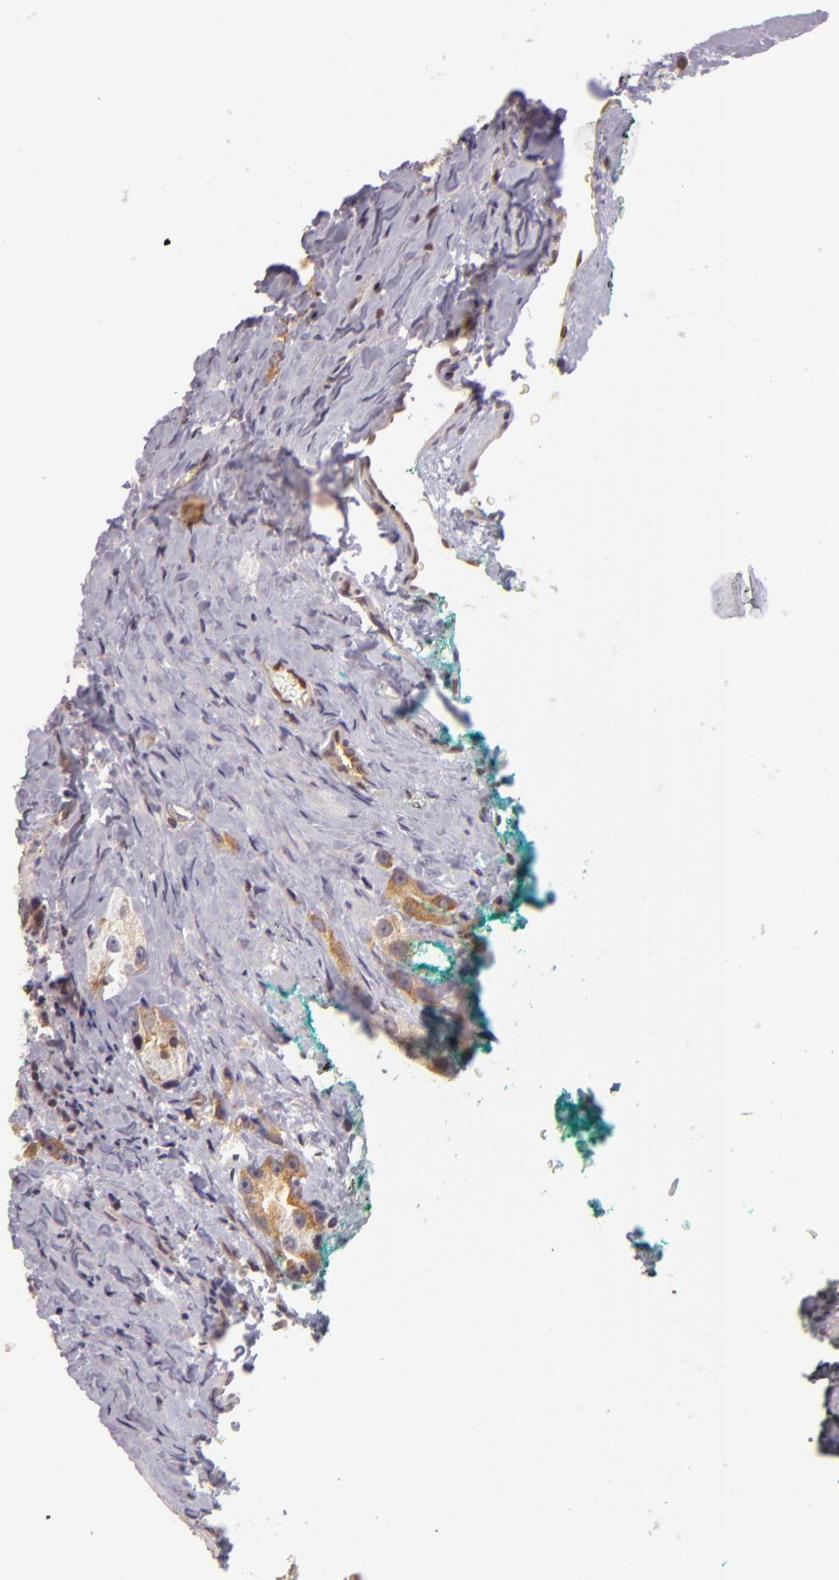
{"staining": {"intensity": "moderate", "quantity": ">75%", "location": "cytoplasmic/membranous"}, "tissue": "prostate cancer", "cell_type": "Tumor cells", "image_type": "cancer", "snomed": [{"axis": "morphology", "description": "Adenocarcinoma, High grade"}, {"axis": "topography", "description": "Prostate"}], "caption": "This image shows prostate cancer stained with IHC to label a protein in brown. The cytoplasmic/membranous of tumor cells show moderate positivity for the protein. Nuclei are counter-stained blue.", "gene": "IMPDH1", "patient": {"sex": "male", "age": 63}}